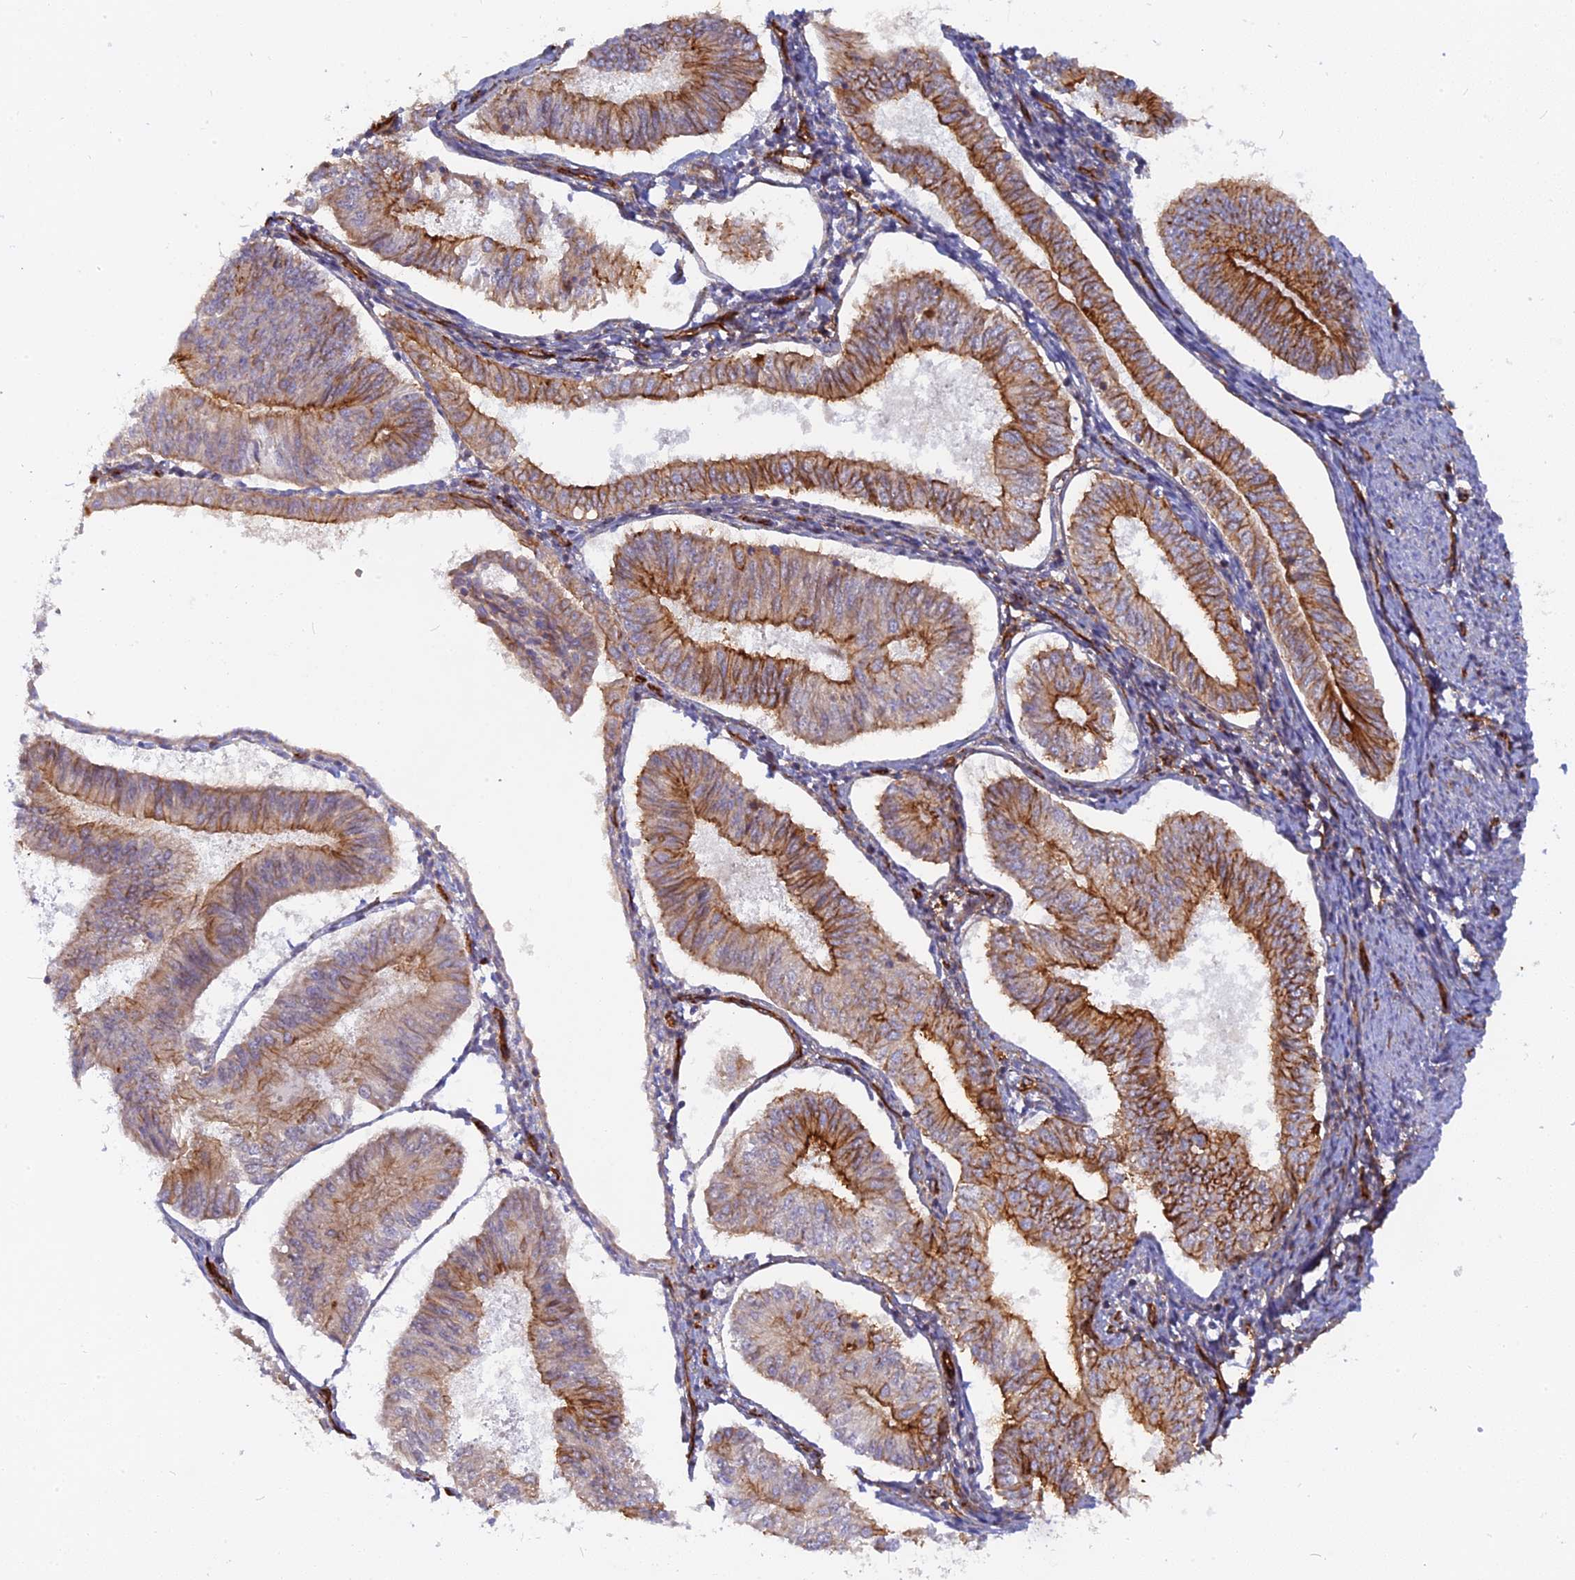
{"staining": {"intensity": "moderate", "quantity": ">75%", "location": "cytoplasmic/membranous"}, "tissue": "endometrial cancer", "cell_type": "Tumor cells", "image_type": "cancer", "snomed": [{"axis": "morphology", "description": "Adenocarcinoma, NOS"}, {"axis": "topography", "description": "Endometrium"}], "caption": "A brown stain labels moderate cytoplasmic/membranous positivity of a protein in human endometrial cancer tumor cells.", "gene": "CNBD2", "patient": {"sex": "female", "age": 58}}